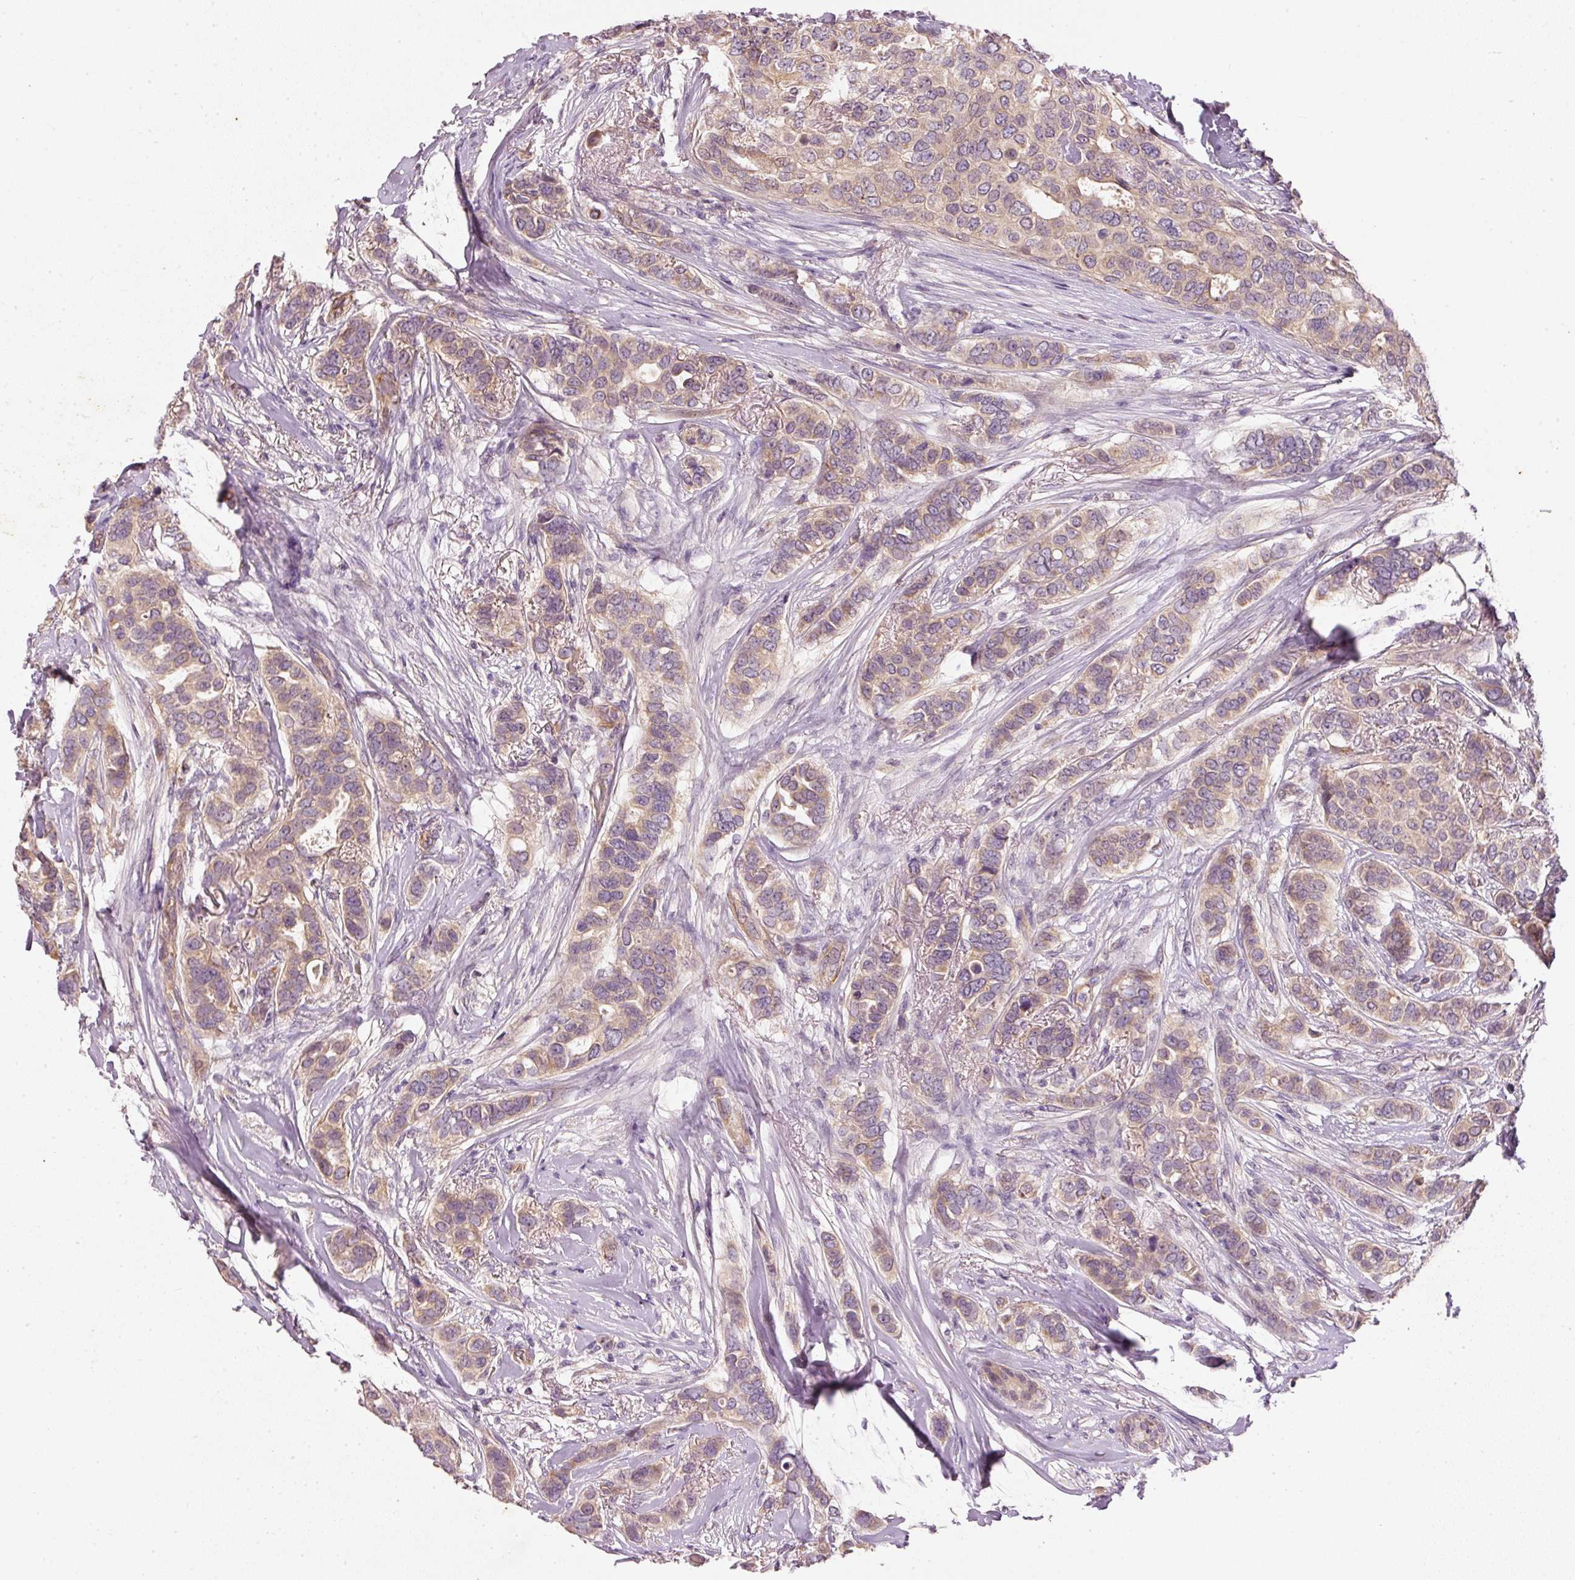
{"staining": {"intensity": "moderate", "quantity": ">75%", "location": "cytoplasmic/membranous"}, "tissue": "breast cancer", "cell_type": "Tumor cells", "image_type": "cancer", "snomed": [{"axis": "morphology", "description": "Lobular carcinoma"}, {"axis": "topography", "description": "Breast"}], "caption": "Immunohistochemistry (IHC) of human lobular carcinoma (breast) exhibits medium levels of moderate cytoplasmic/membranous positivity in about >75% of tumor cells. The staining was performed using DAB (3,3'-diaminobenzidine), with brown indicating positive protein expression. Nuclei are stained blue with hematoxylin.", "gene": "RGL2", "patient": {"sex": "female", "age": 51}}